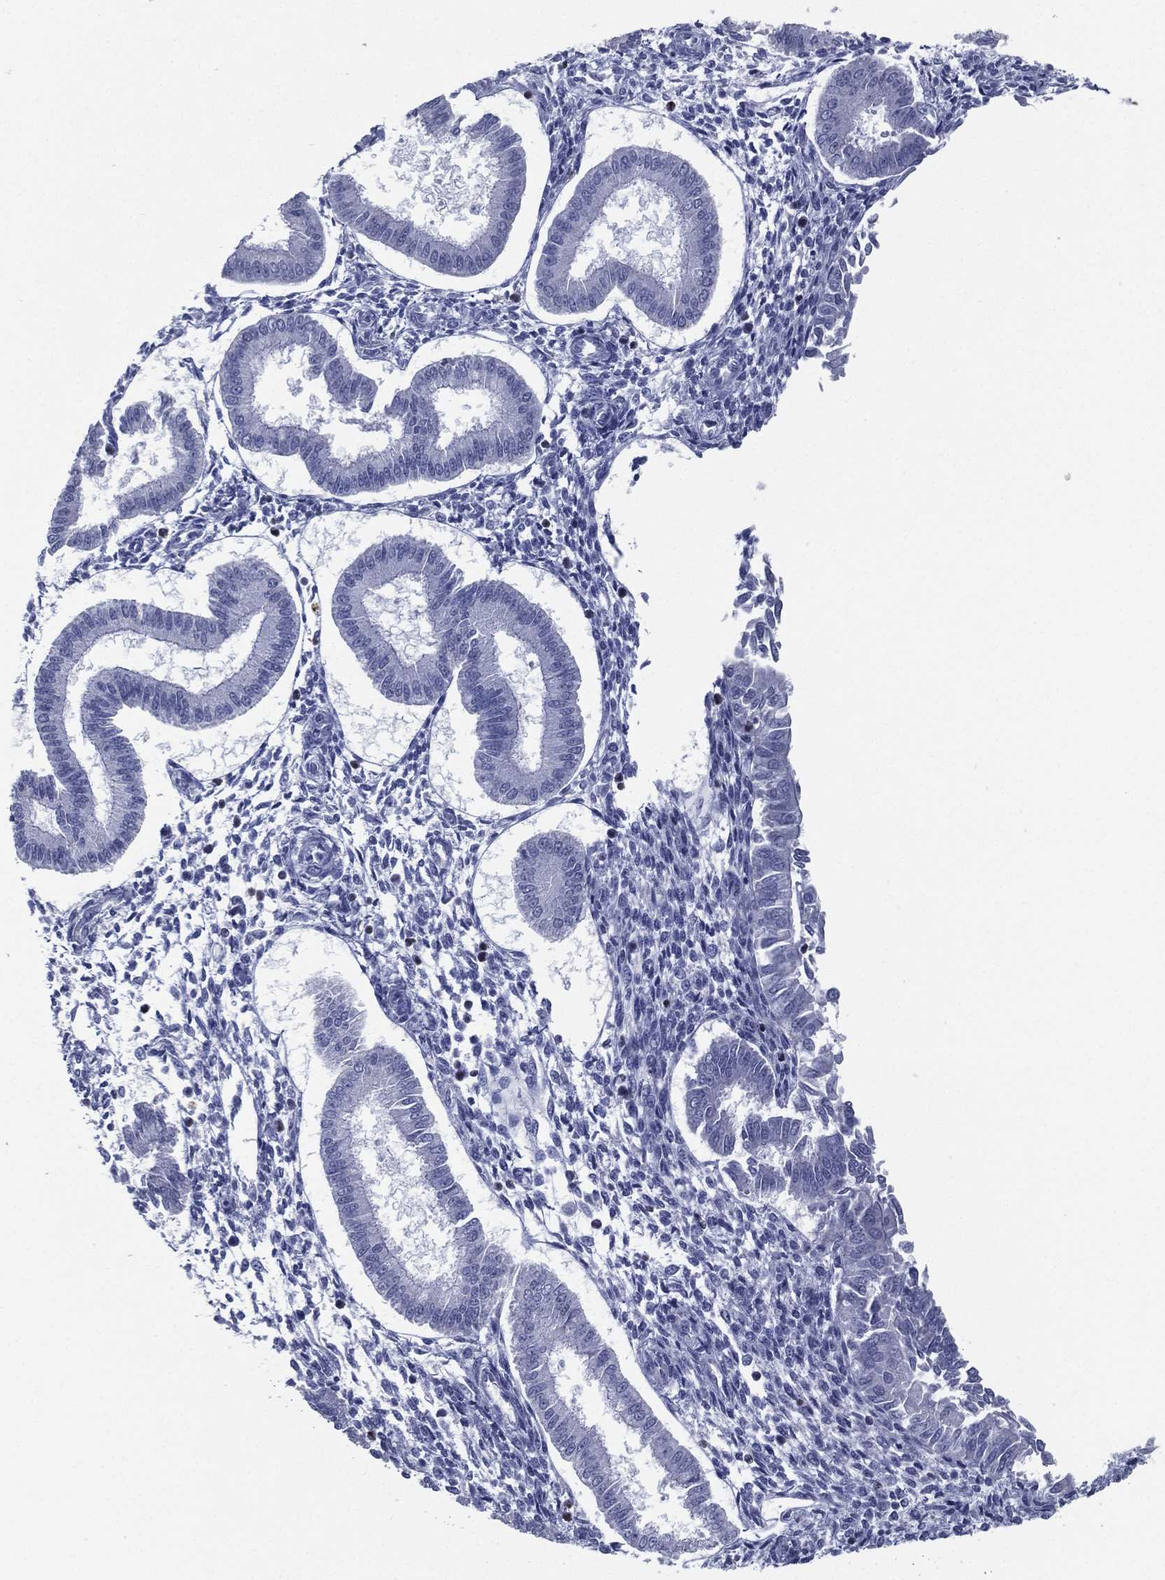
{"staining": {"intensity": "negative", "quantity": "none", "location": "none"}, "tissue": "endometrium", "cell_type": "Cells in endometrial stroma", "image_type": "normal", "snomed": [{"axis": "morphology", "description": "Normal tissue, NOS"}, {"axis": "topography", "description": "Endometrium"}], "caption": "Immunohistochemistry (IHC) photomicrograph of normal endometrium: endometrium stained with DAB demonstrates no significant protein expression in cells in endometrial stroma.", "gene": "PYHIN1", "patient": {"sex": "female", "age": 43}}